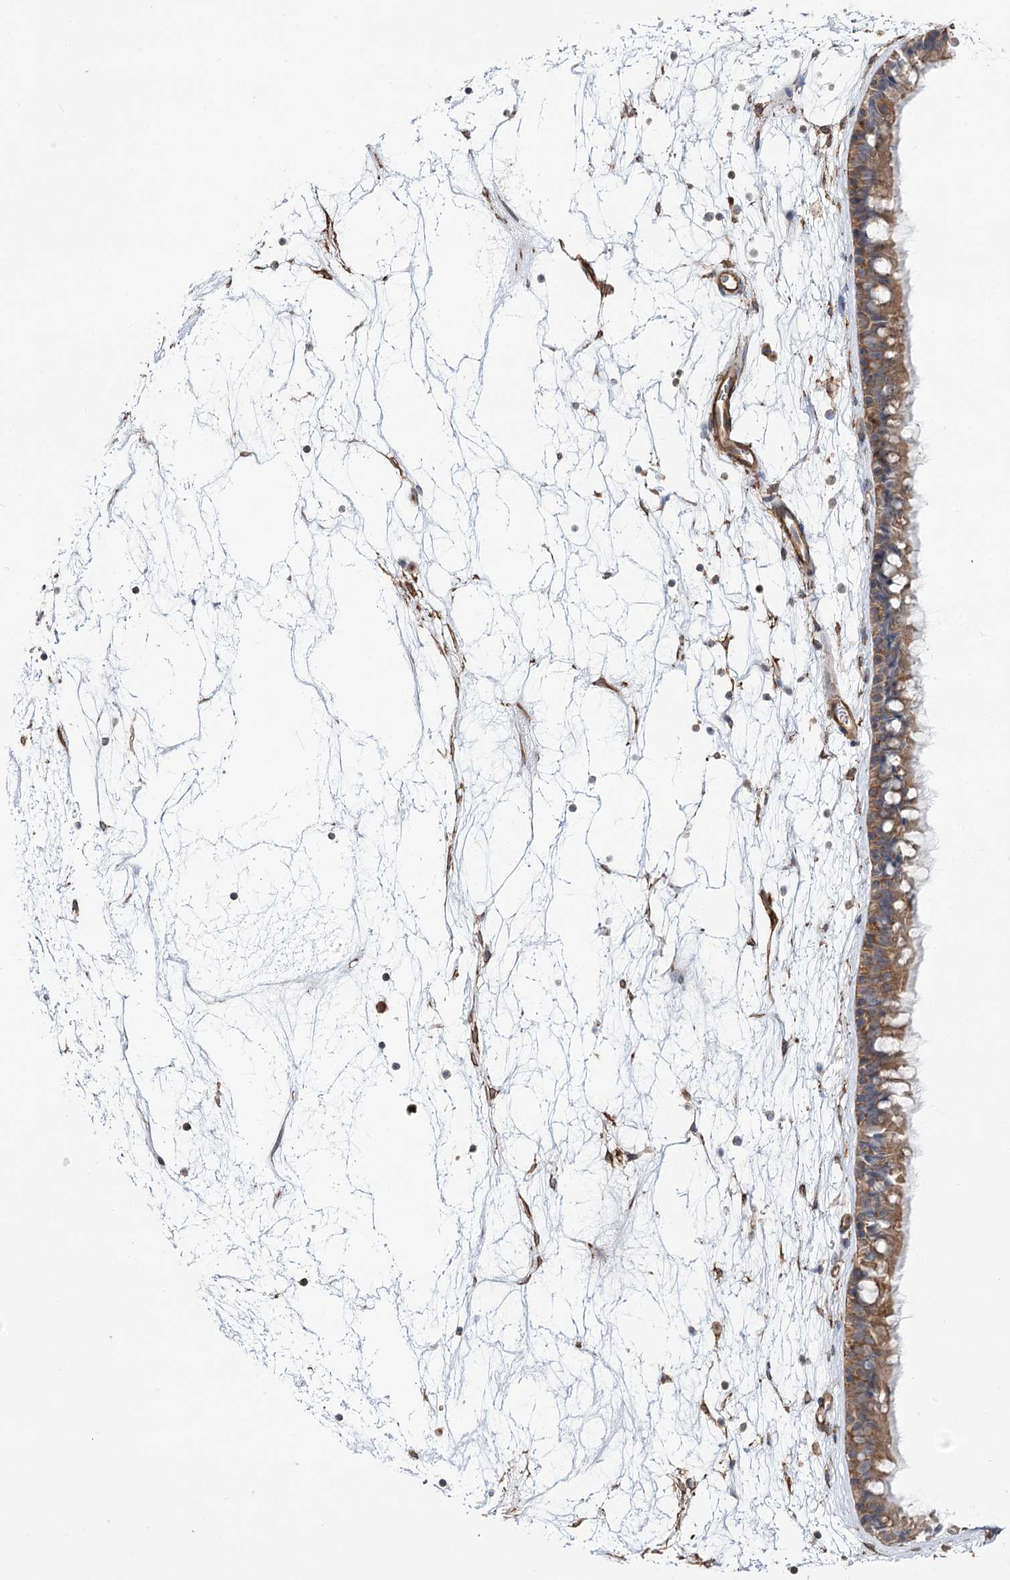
{"staining": {"intensity": "moderate", "quantity": ">75%", "location": "cytoplasmic/membranous"}, "tissue": "nasopharynx", "cell_type": "Respiratory epithelial cells", "image_type": "normal", "snomed": [{"axis": "morphology", "description": "Normal tissue, NOS"}, {"axis": "topography", "description": "Nasopharynx"}], "caption": "Immunohistochemistry of unremarkable human nasopharynx shows medium levels of moderate cytoplasmic/membranous positivity in approximately >75% of respiratory epithelial cells. The staining is performed using DAB brown chromogen to label protein expression. The nuclei are counter-stained blue using hematoxylin.", "gene": "SH3BP5L", "patient": {"sex": "male", "age": 64}}